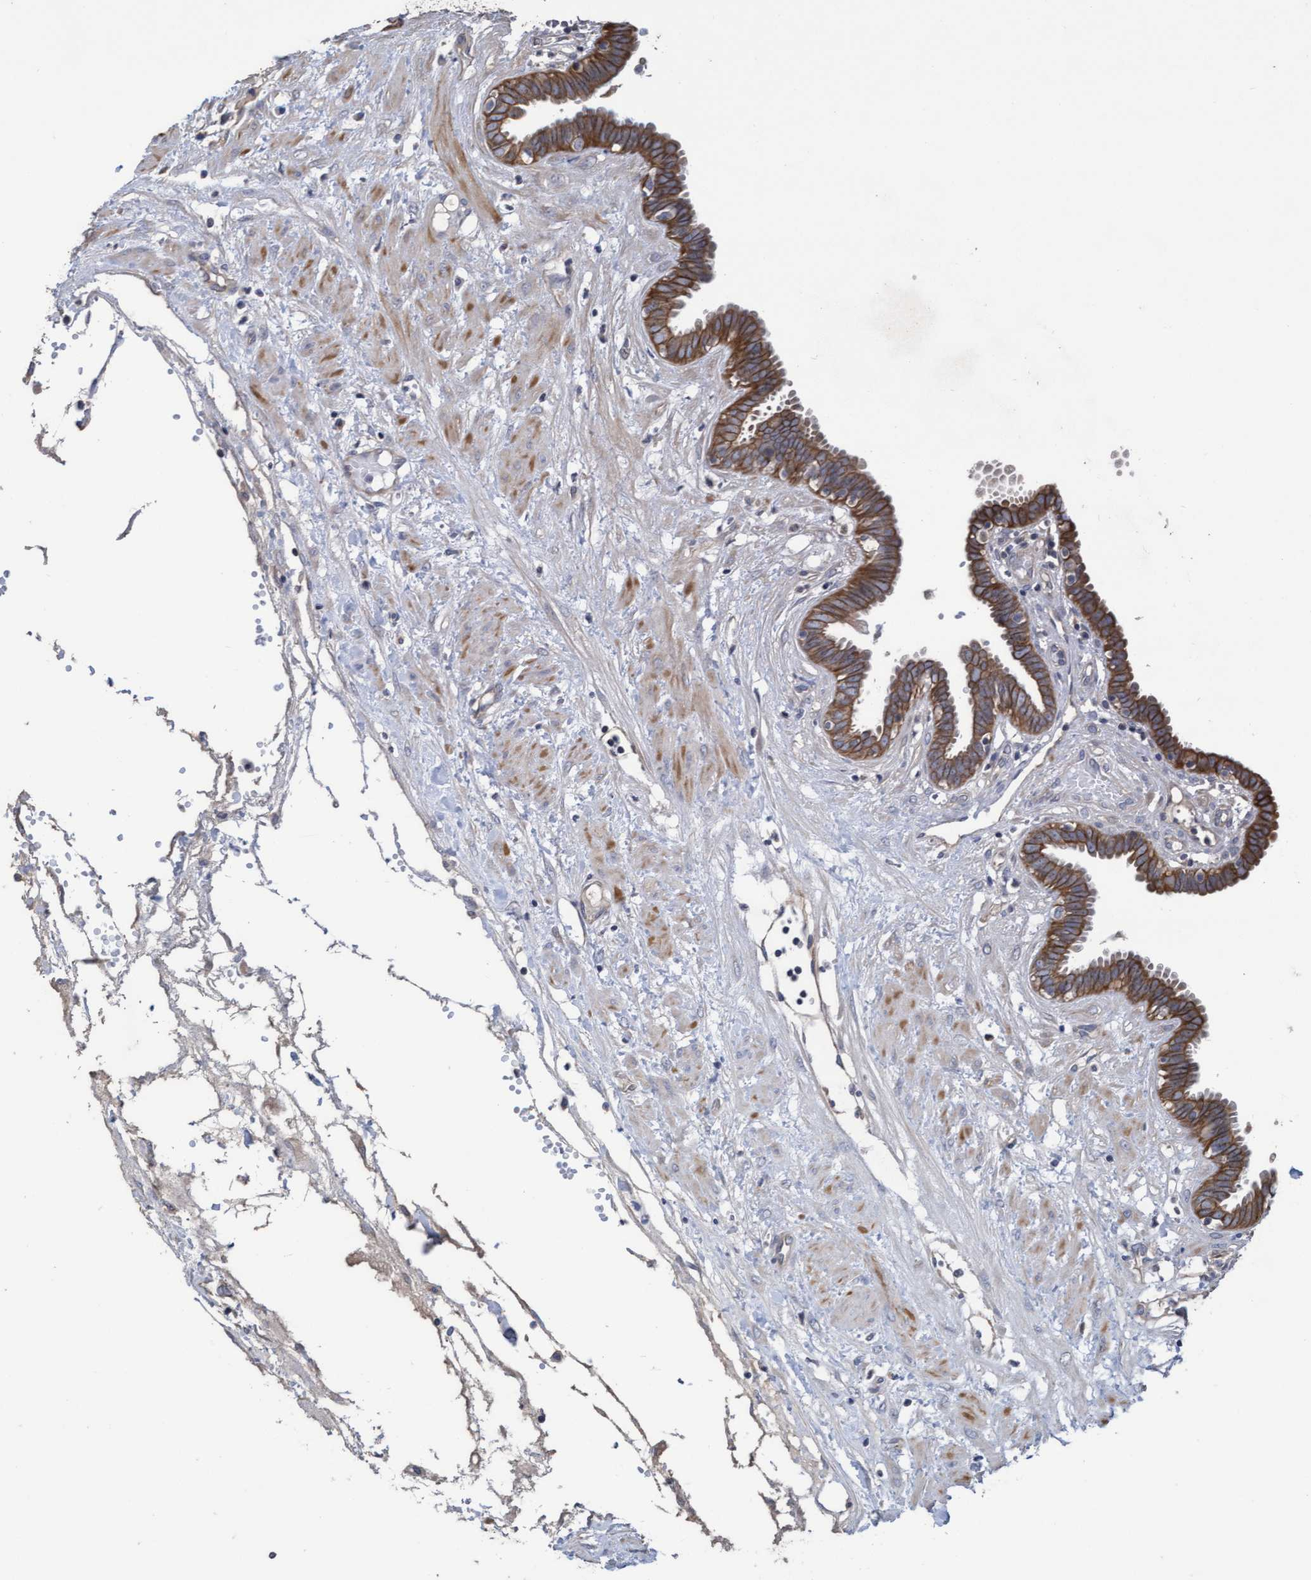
{"staining": {"intensity": "moderate", "quantity": ">75%", "location": "cytoplasmic/membranous"}, "tissue": "fallopian tube", "cell_type": "Glandular cells", "image_type": "normal", "snomed": [{"axis": "morphology", "description": "Normal tissue, NOS"}, {"axis": "topography", "description": "Fallopian tube"}, {"axis": "topography", "description": "Placenta"}], "caption": "Immunohistochemical staining of benign fallopian tube reveals >75% levels of moderate cytoplasmic/membranous protein positivity in about >75% of glandular cells.", "gene": "KRT24", "patient": {"sex": "female", "age": 32}}